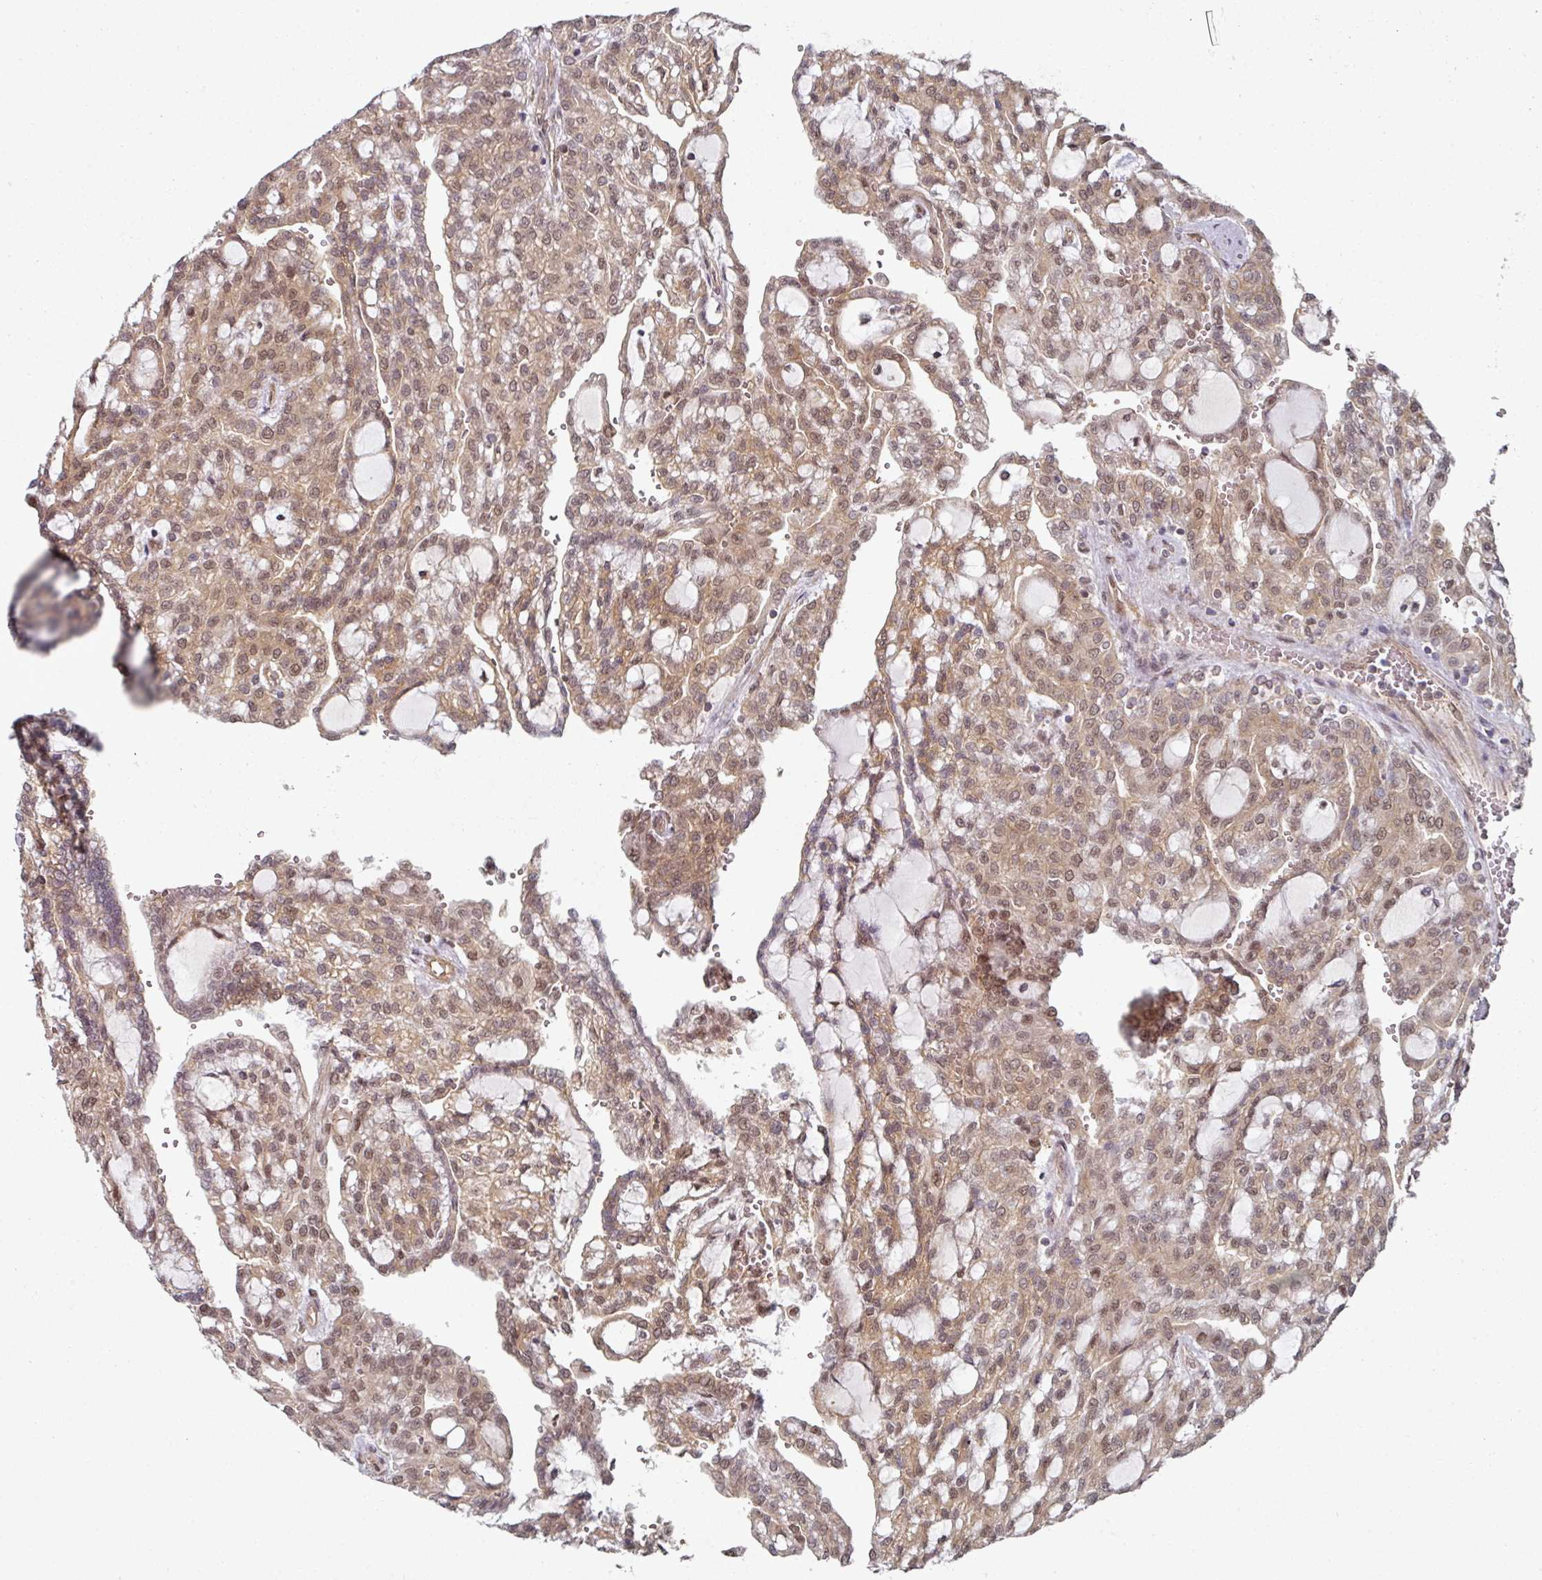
{"staining": {"intensity": "moderate", "quantity": ">75%", "location": "cytoplasmic/membranous,nuclear"}, "tissue": "renal cancer", "cell_type": "Tumor cells", "image_type": "cancer", "snomed": [{"axis": "morphology", "description": "Adenocarcinoma, NOS"}, {"axis": "topography", "description": "Kidney"}], "caption": "This micrograph exhibits renal cancer stained with immunohistochemistry to label a protein in brown. The cytoplasmic/membranous and nuclear of tumor cells show moderate positivity for the protein. Nuclei are counter-stained blue.", "gene": "PSME3IP1", "patient": {"sex": "male", "age": 63}}